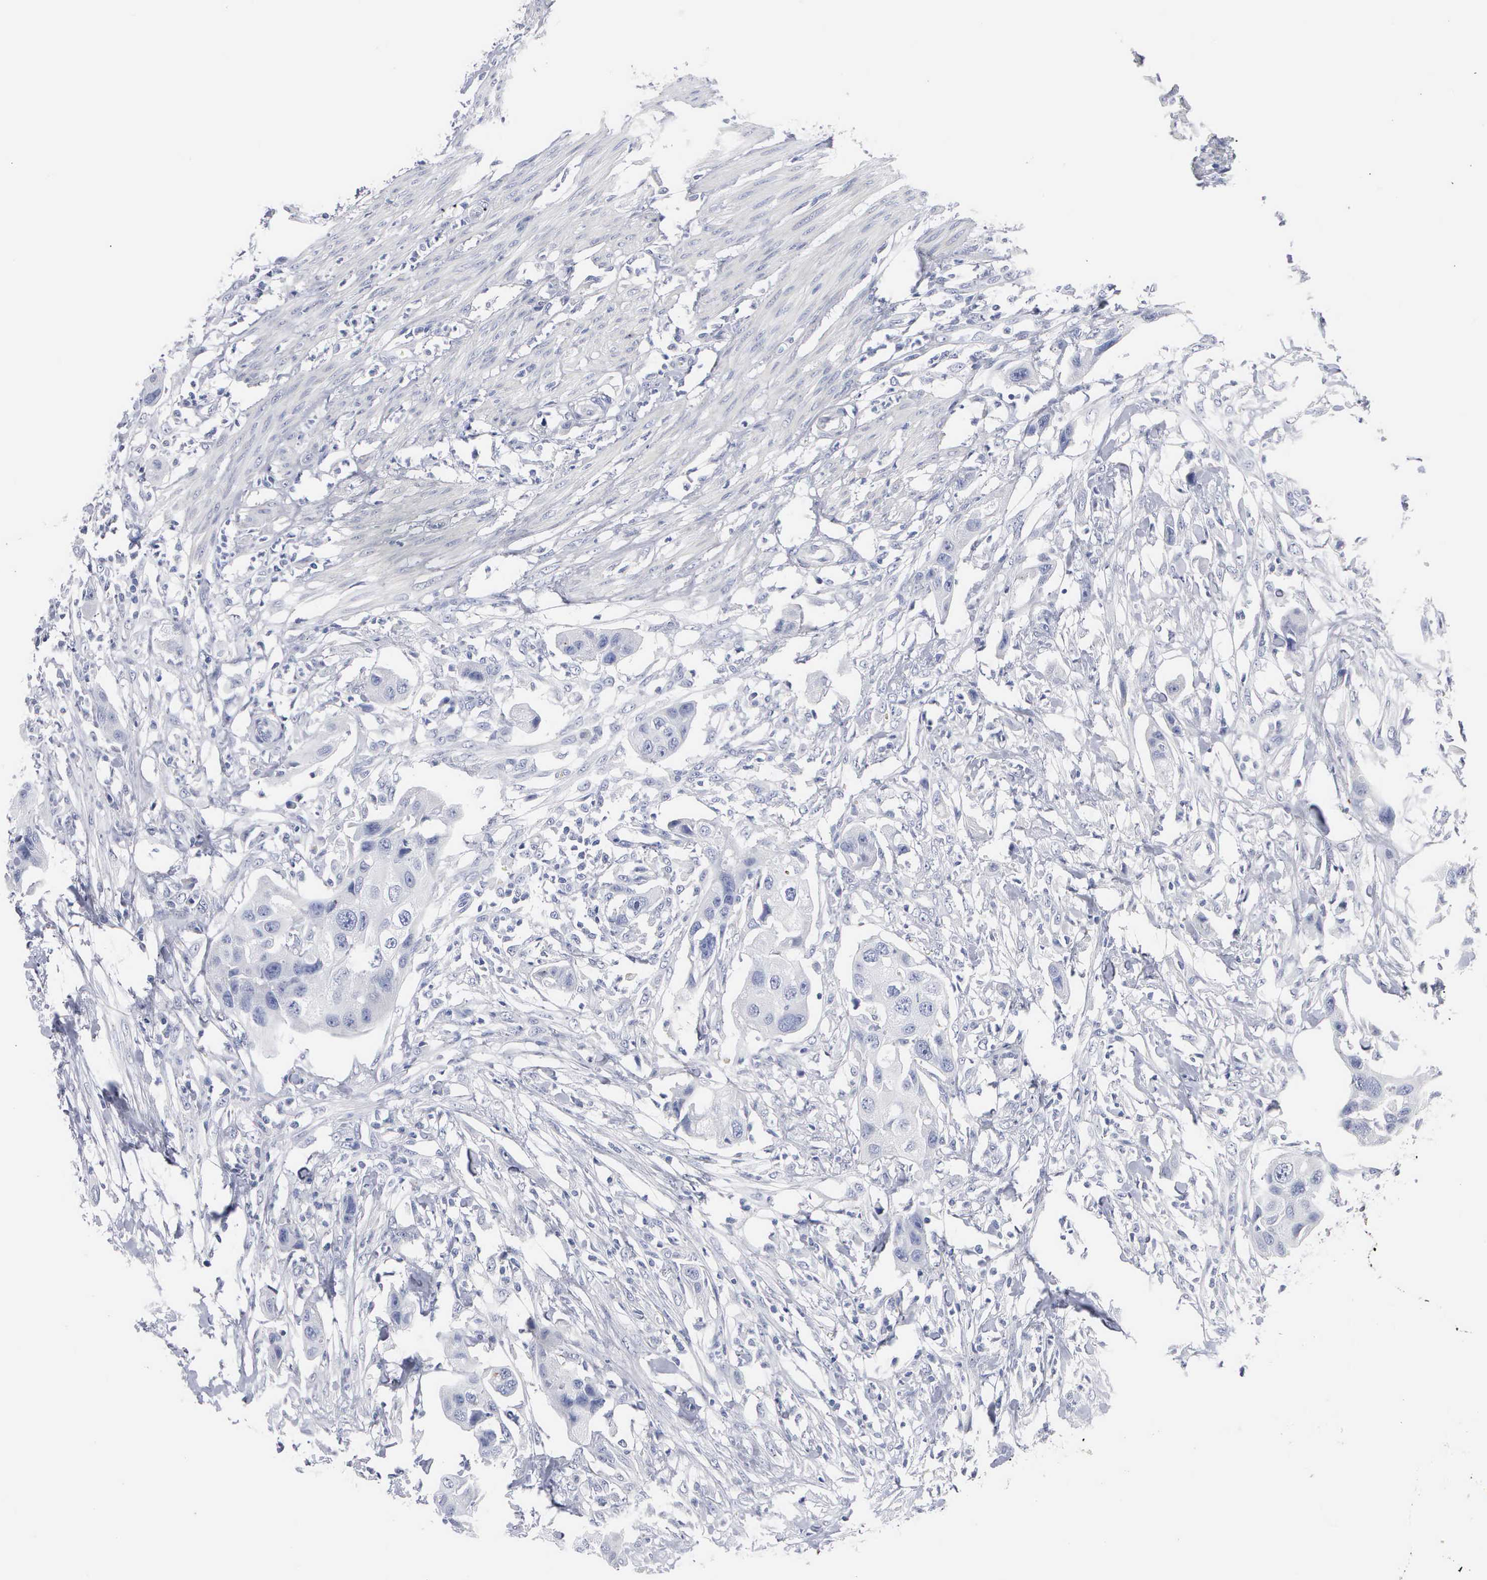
{"staining": {"intensity": "negative", "quantity": "none", "location": "none"}, "tissue": "urothelial cancer", "cell_type": "Tumor cells", "image_type": "cancer", "snomed": [{"axis": "morphology", "description": "Urothelial carcinoma, High grade"}, {"axis": "topography", "description": "Urinary bladder"}], "caption": "Tumor cells show no significant expression in urothelial cancer.", "gene": "ASPHD2", "patient": {"sex": "male", "age": 55}}